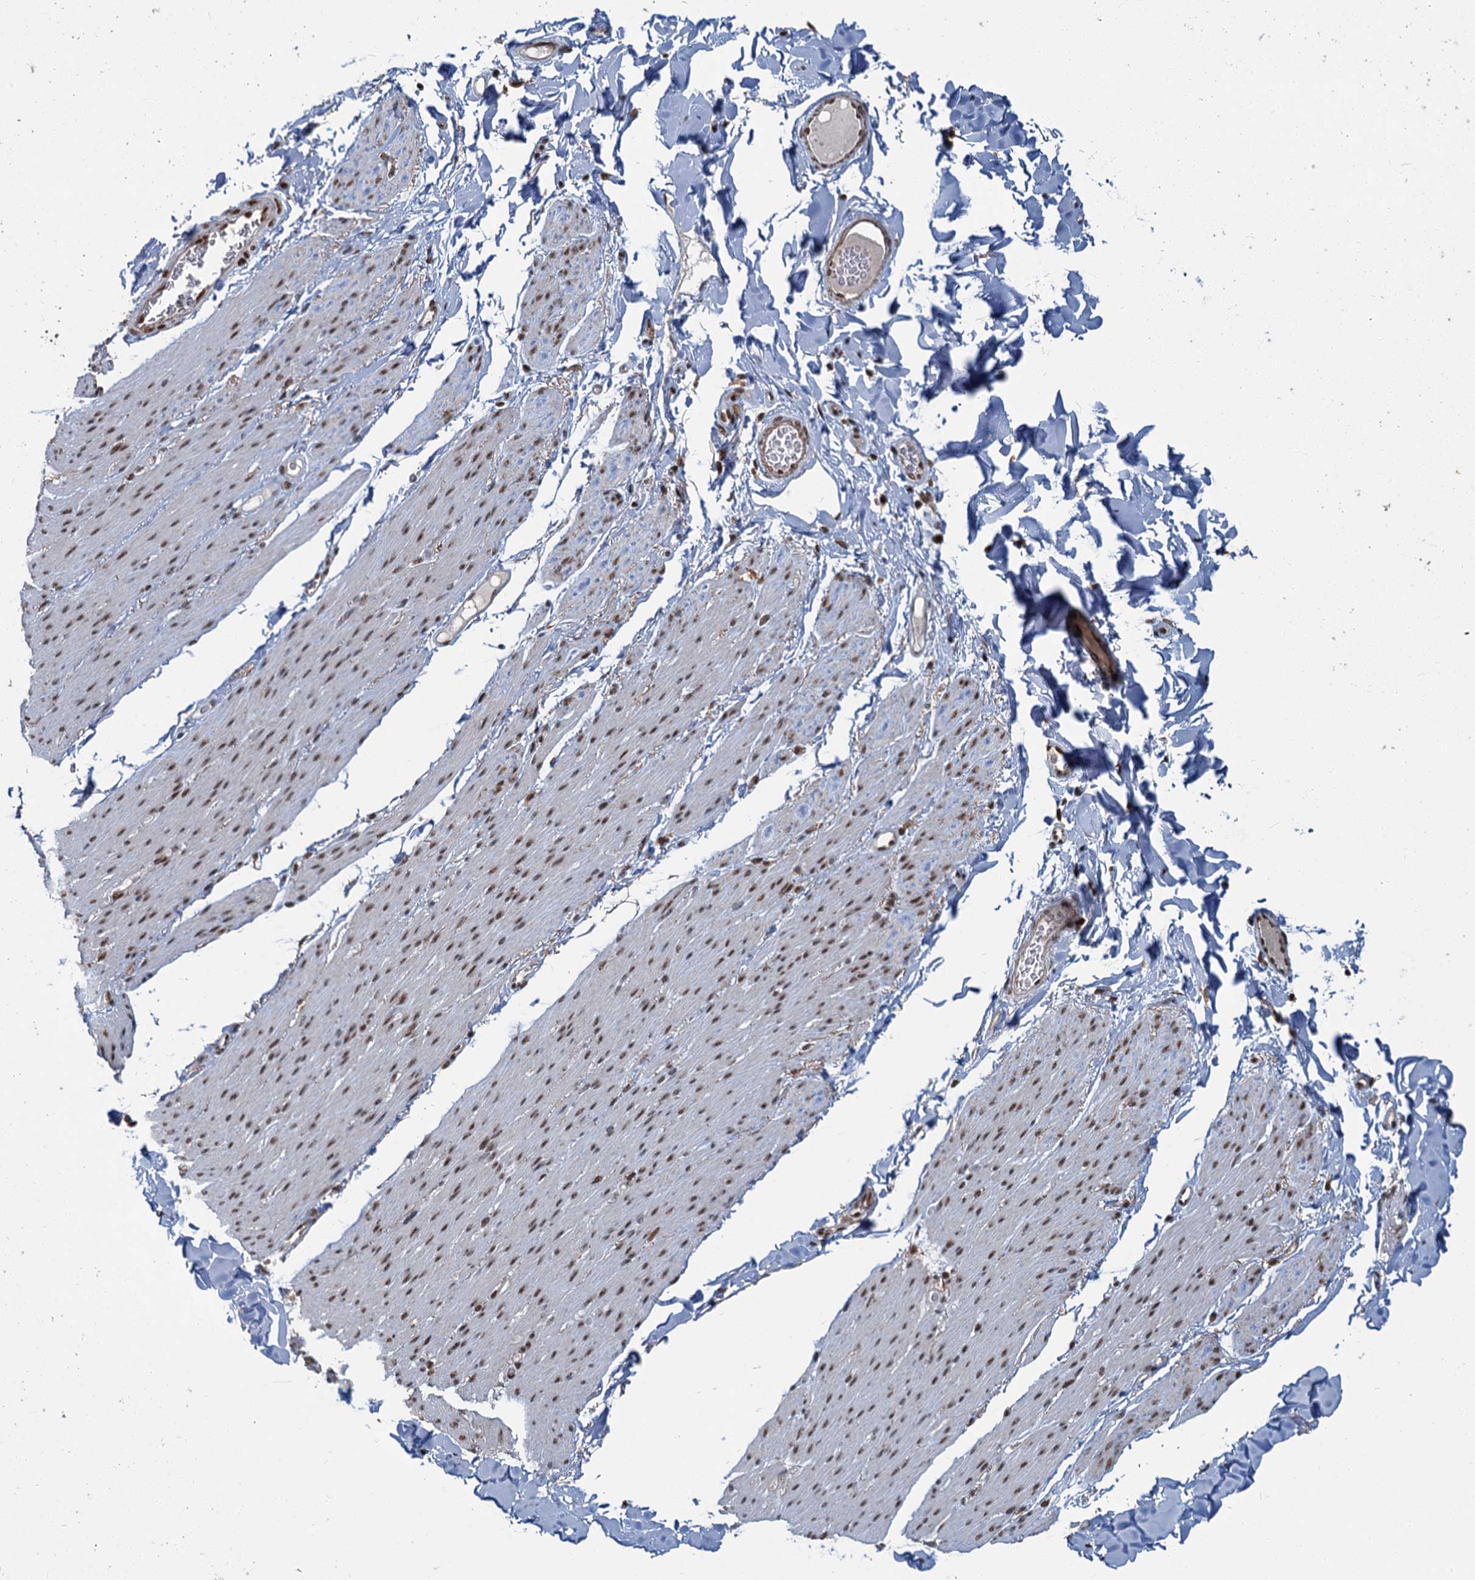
{"staining": {"intensity": "moderate", "quantity": ">75%", "location": "nuclear"}, "tissue": "smooth muscle", "cell_type": "Smooth muscle cells", "image_type": "normal", "snomed": [{"axis": "morphology", "description": "Normal tissue, NOS"}, {"axis": "topography", "description": "Colon"}, {"axis": "topography", "description": "Peripheral nerve tissue"}], "caption": "Unremarkable smooth muscle displays moderate nuclear positivity in about >75% of smooth muscle cells.", "gene": "PPHLN1", "patient": {"sex": "female", "age": 61}}